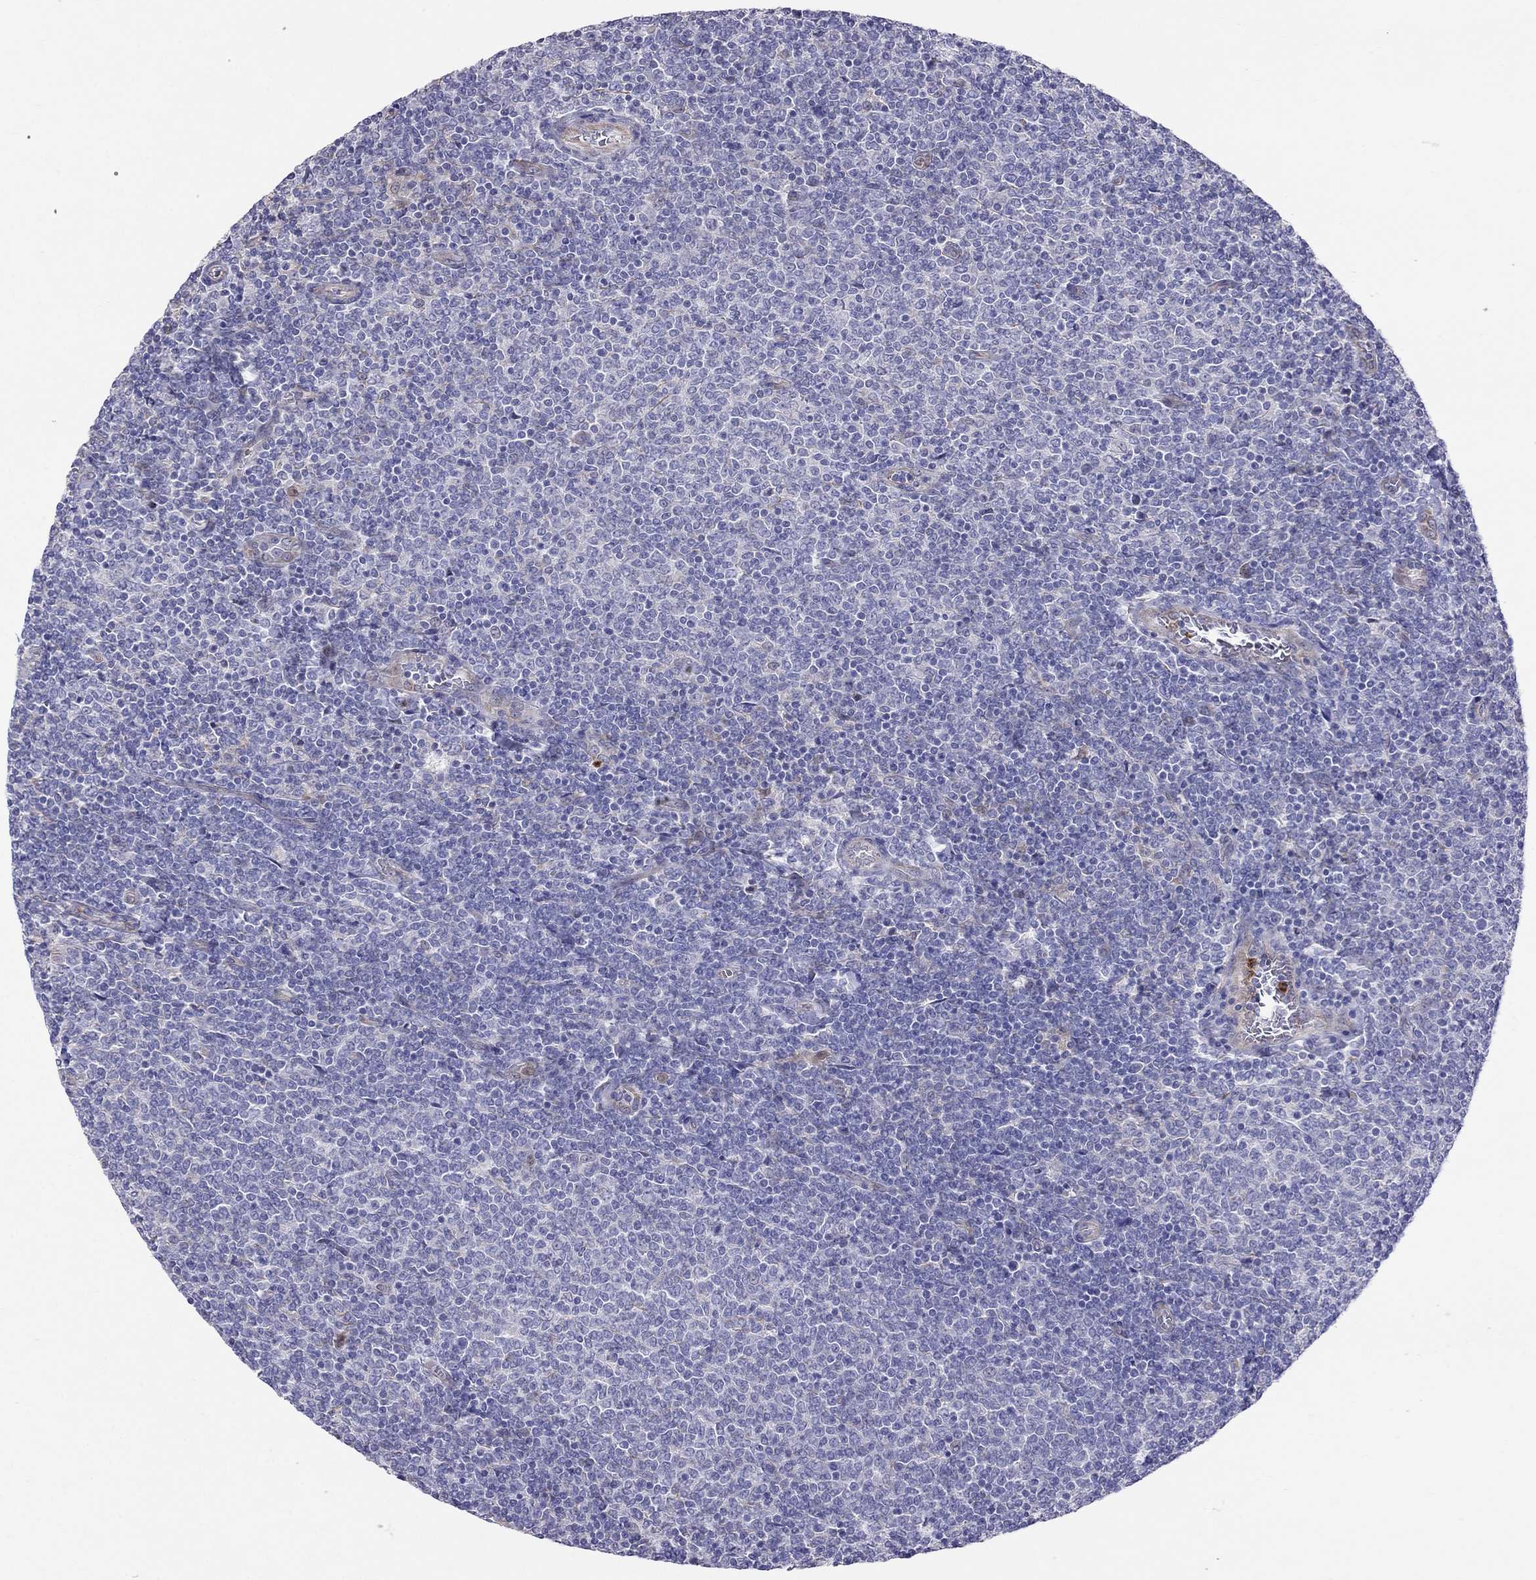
{"staining": {"intensity": "negative", "quantity": "none", "location": "none"}, "tissue": "lymphoma", "cell_type": "Tumor cells", "image_type": "cancer", "snomed": [{"axis": "morphology", "description": "Malignant lymphoma, non-Hodgkin's type, Low grade"}, {"axis": "topography", "description": "Lymph node"}], "caption": "High magnification brightfield microscopy of lymphoma stained with DAB (3,3'-diaminobenzidine) (brown) and counterstained with hematoxylin (blue): tumor cells show no significant positivity.", "gene": "SPINT4", "patient": {"sex": "male", "age": 52}}